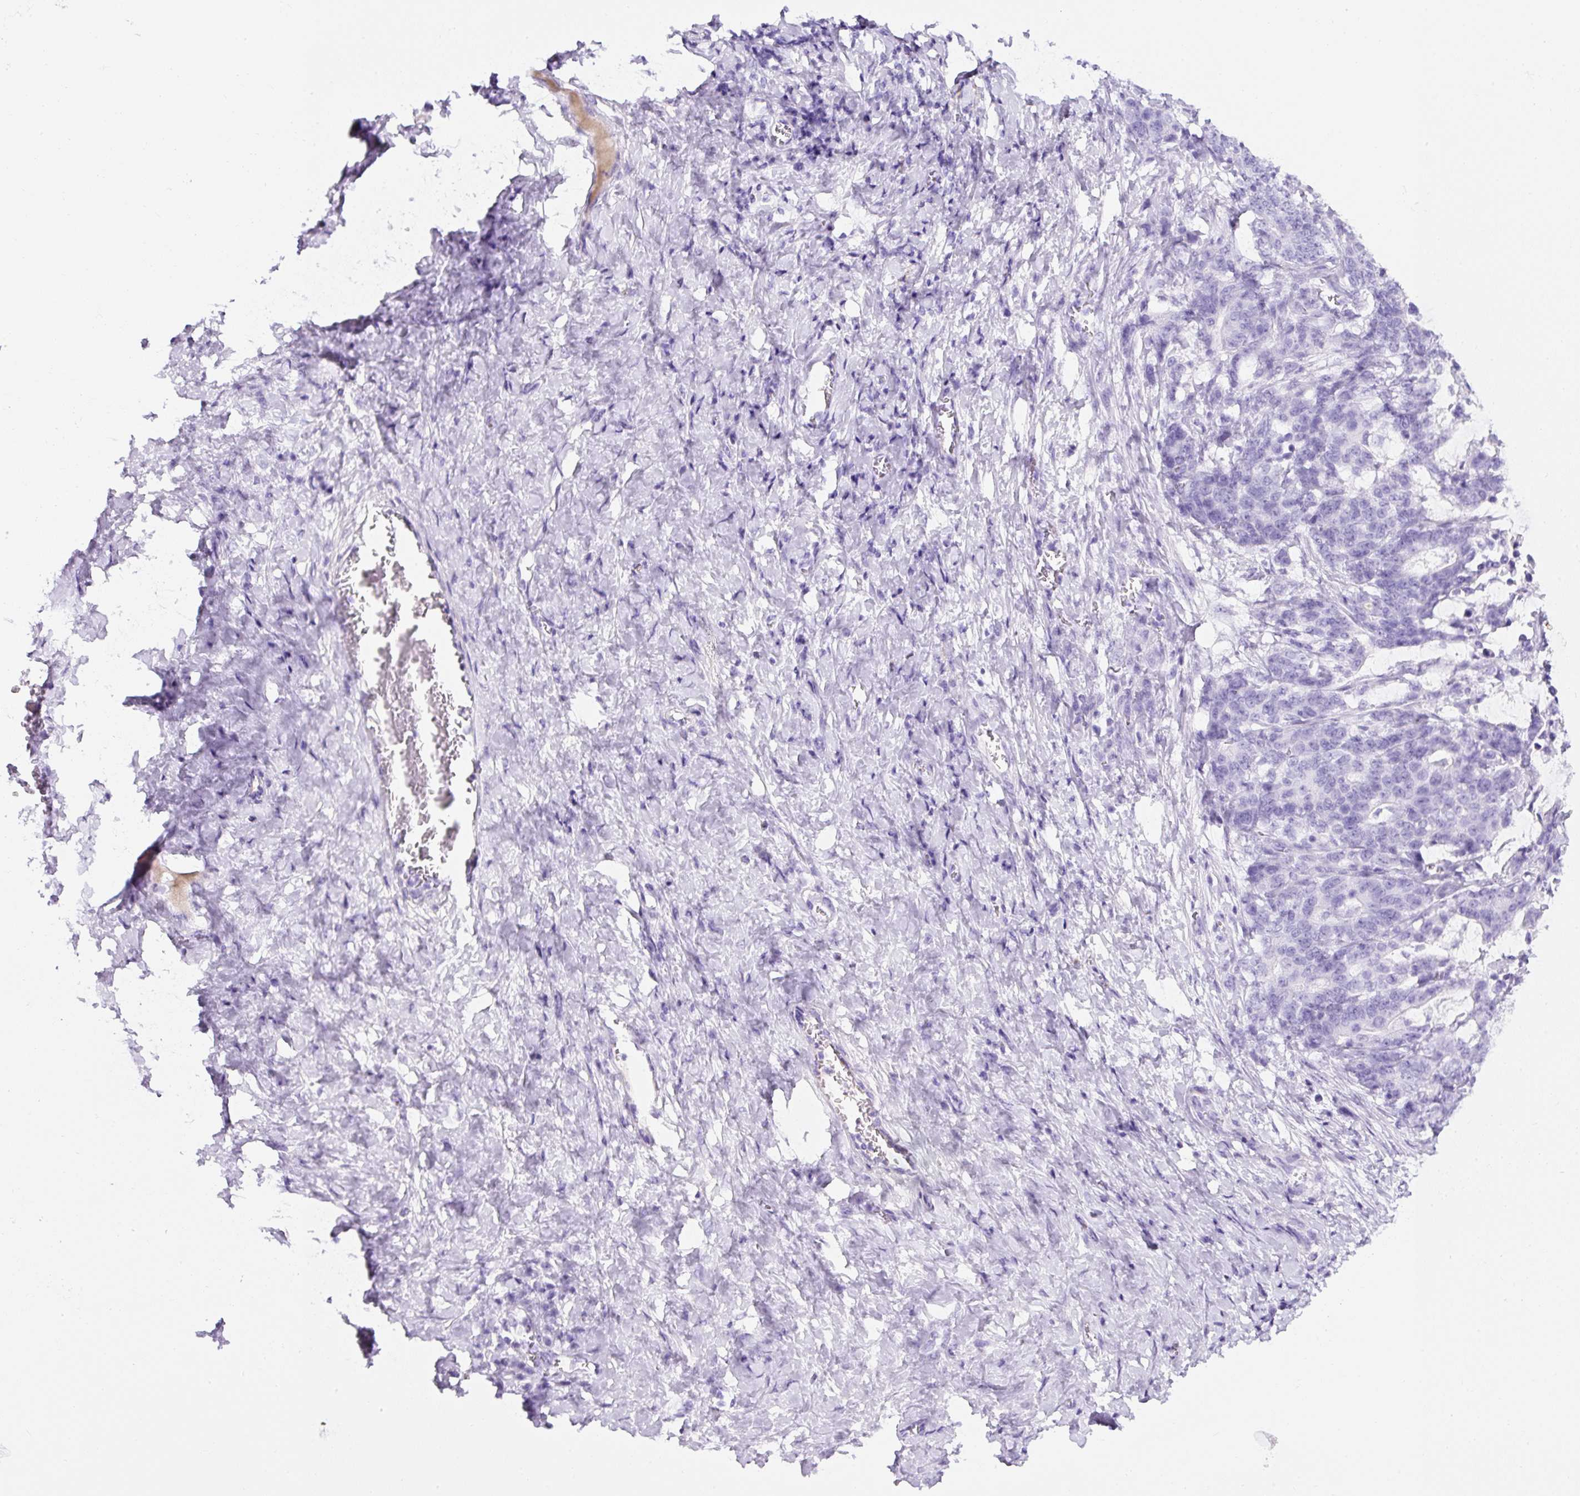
{"staining": {"intensity": "negative", "quantity": "none", "location": "none"}, "tissue": "stomach cancer", "cell_type": "Tumor cells", "image_type": "cancer", "snomed": [{"axis": "morphology", "description": "Normal tissue, NOS"}, {"axis": "morphology", "description": "Adenocarcinoma, NOS"}, {"axis": "topography", "description": "Stomach"}], "caption": "Immunohistochemistry histopathology image of neoplastic tissue: human stomach cancer (adenocarcinoma) stained with DAB (3,3'-diaminobenzidine) demonstrates no significant protein positivity in tumor cells.", "gene": "TMEM200B", "patient": {"sex": "female", "age": 64}}